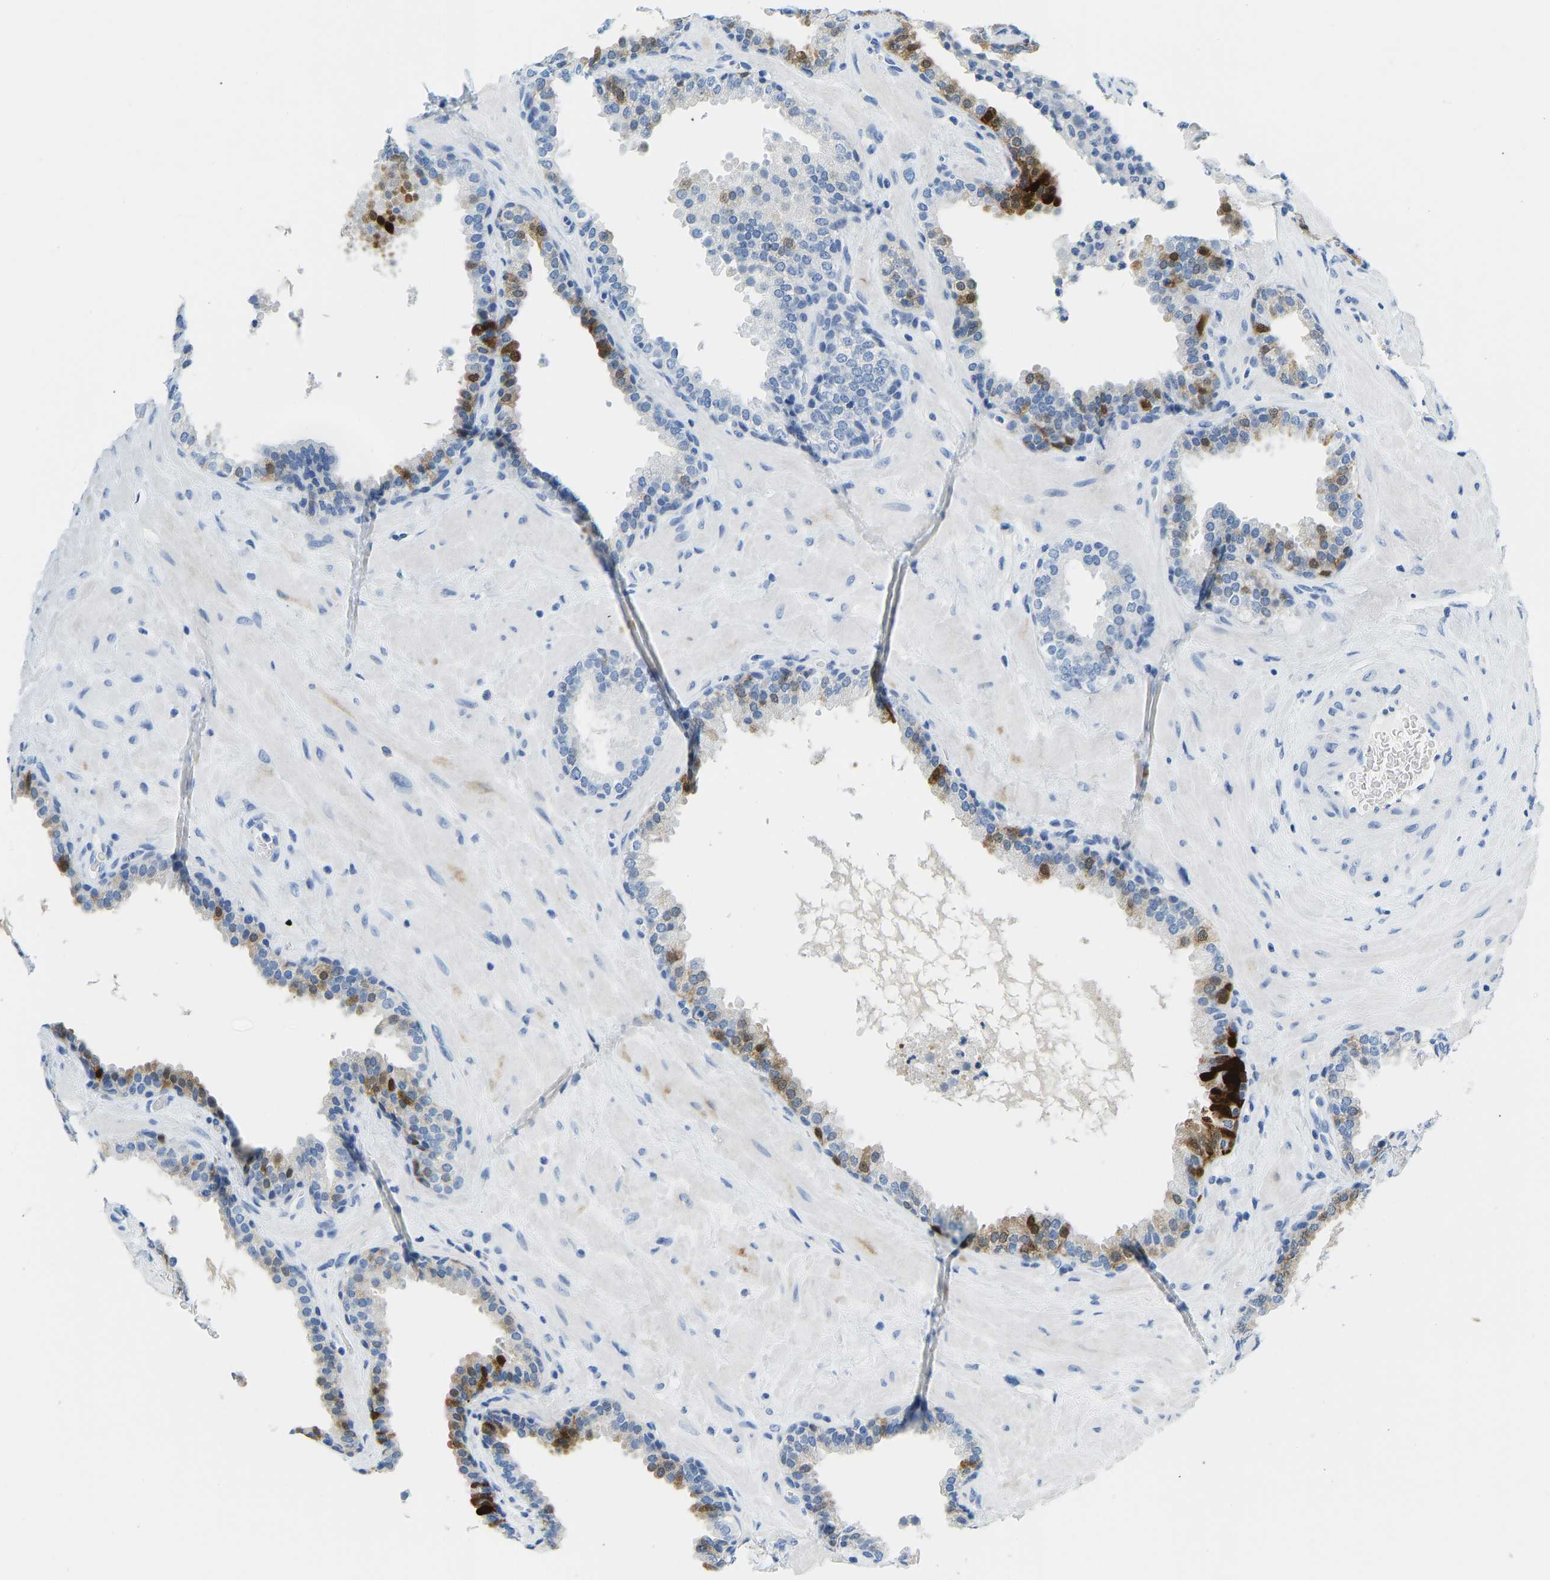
{"staining": {"intensity": "strong", "quantity": "<25%", "location": "cytoplasmic/membranous"}, "tissue": "prostate", "cell_type": "Glandular cells", "image_type": "normal", "snomed": [{"axis": "morphology", "description": "Normal tissue, NOS"}, {"axis": "topography", "description": "Prostate"}], "caption": "A high-resolution photomicrograph shows immunohistochemistry (IHC) staining of unremarkable prostate, which shows strong cytoplasmic/membranous staining in approximately <25% of glandular cells.", "gene": "SERPINB3", "patient": {"sex": "male", "age": 51}}